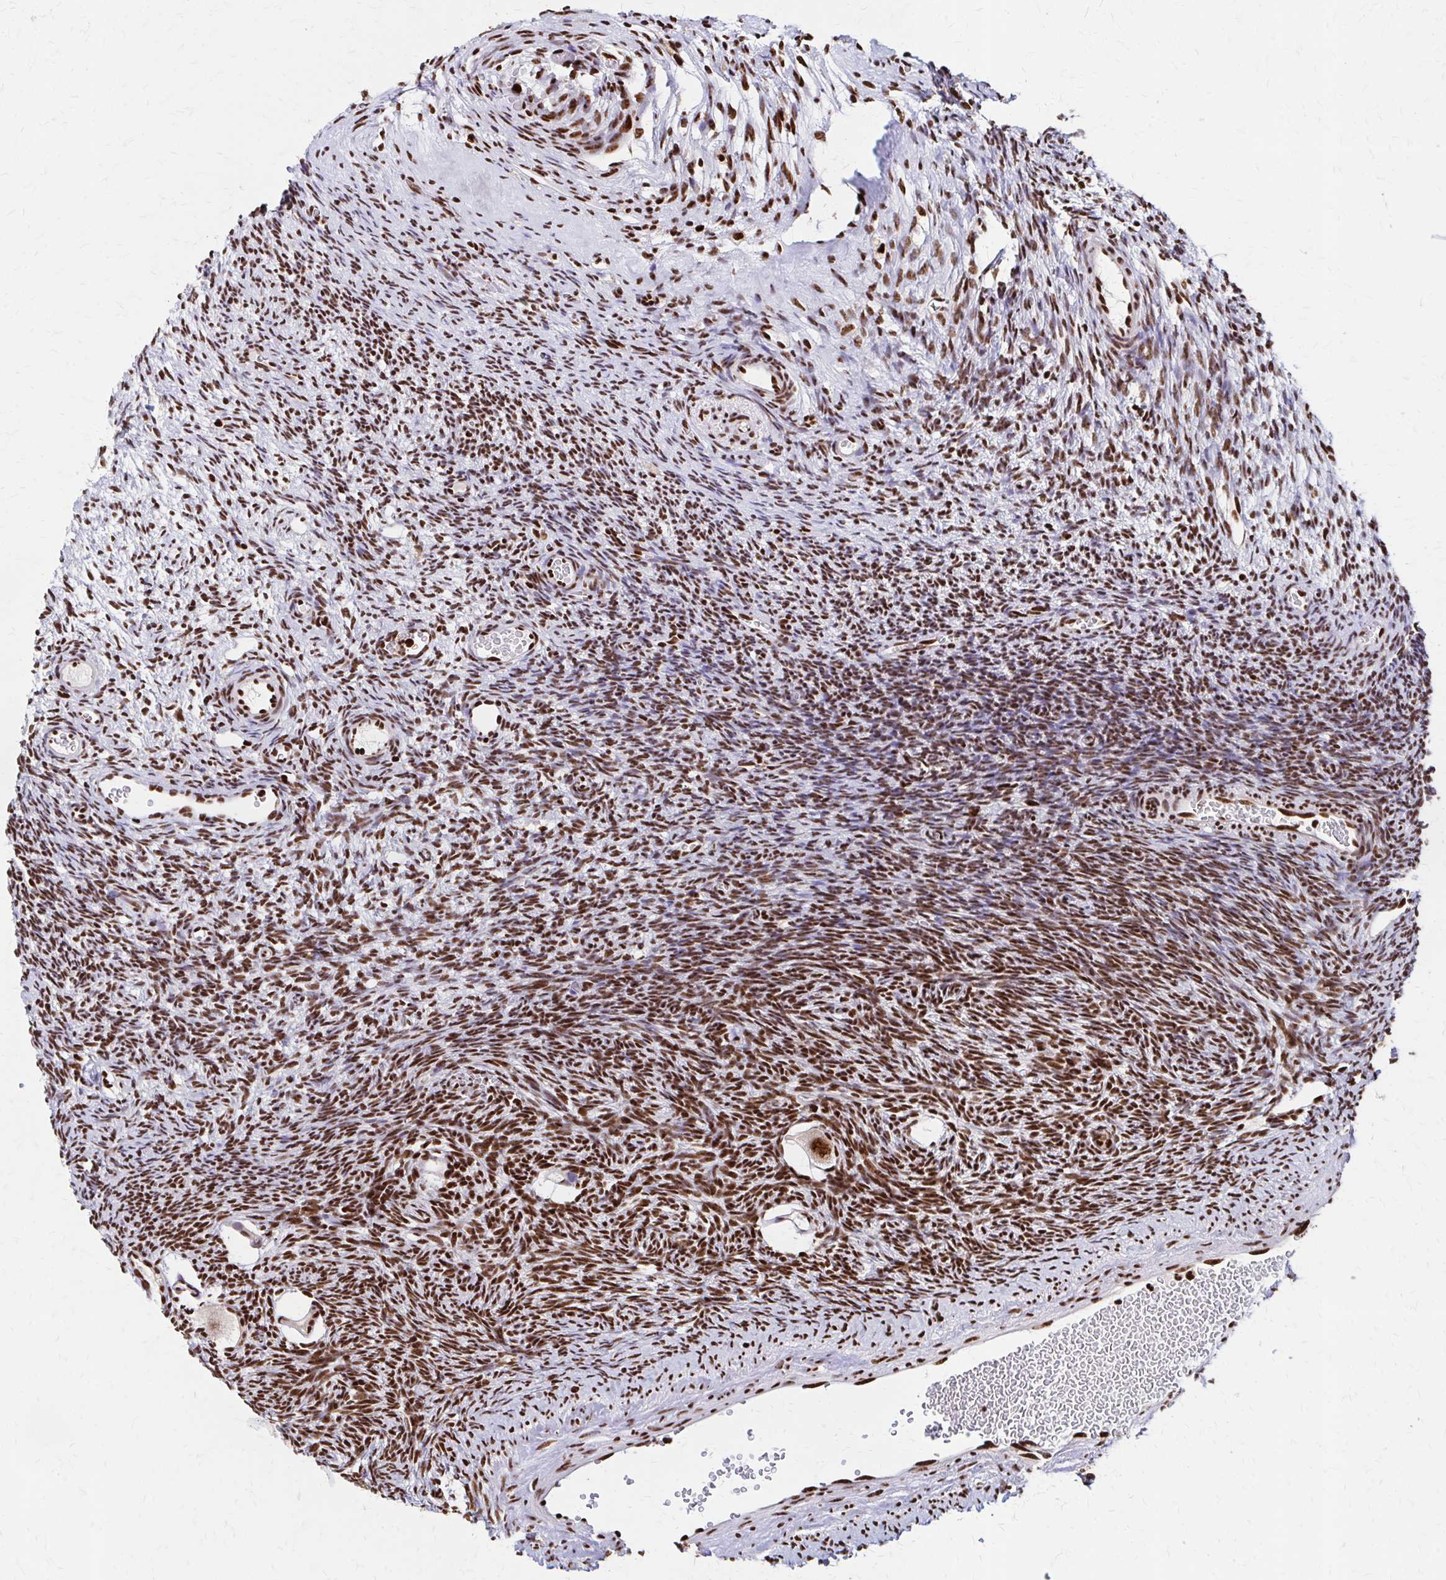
{"staining": {"intensity": "strong", "quantity": ">75%", "location": "nuclear"}, "tissue": "ovary", "cell_type": "Follicle cells", "image_type": "normal", "snomed": [{"axis": "morphology", "description": "Normal tissue, NOS"}, {"axis": "topography", "description": "Ovary"}], "caption": "Protein staining demonstrates strong nuclear staining in about >75% of follicle cells in normal ovary.", "gene": "CNKSR3", "patient": {"sex": "female", "age": 34}}